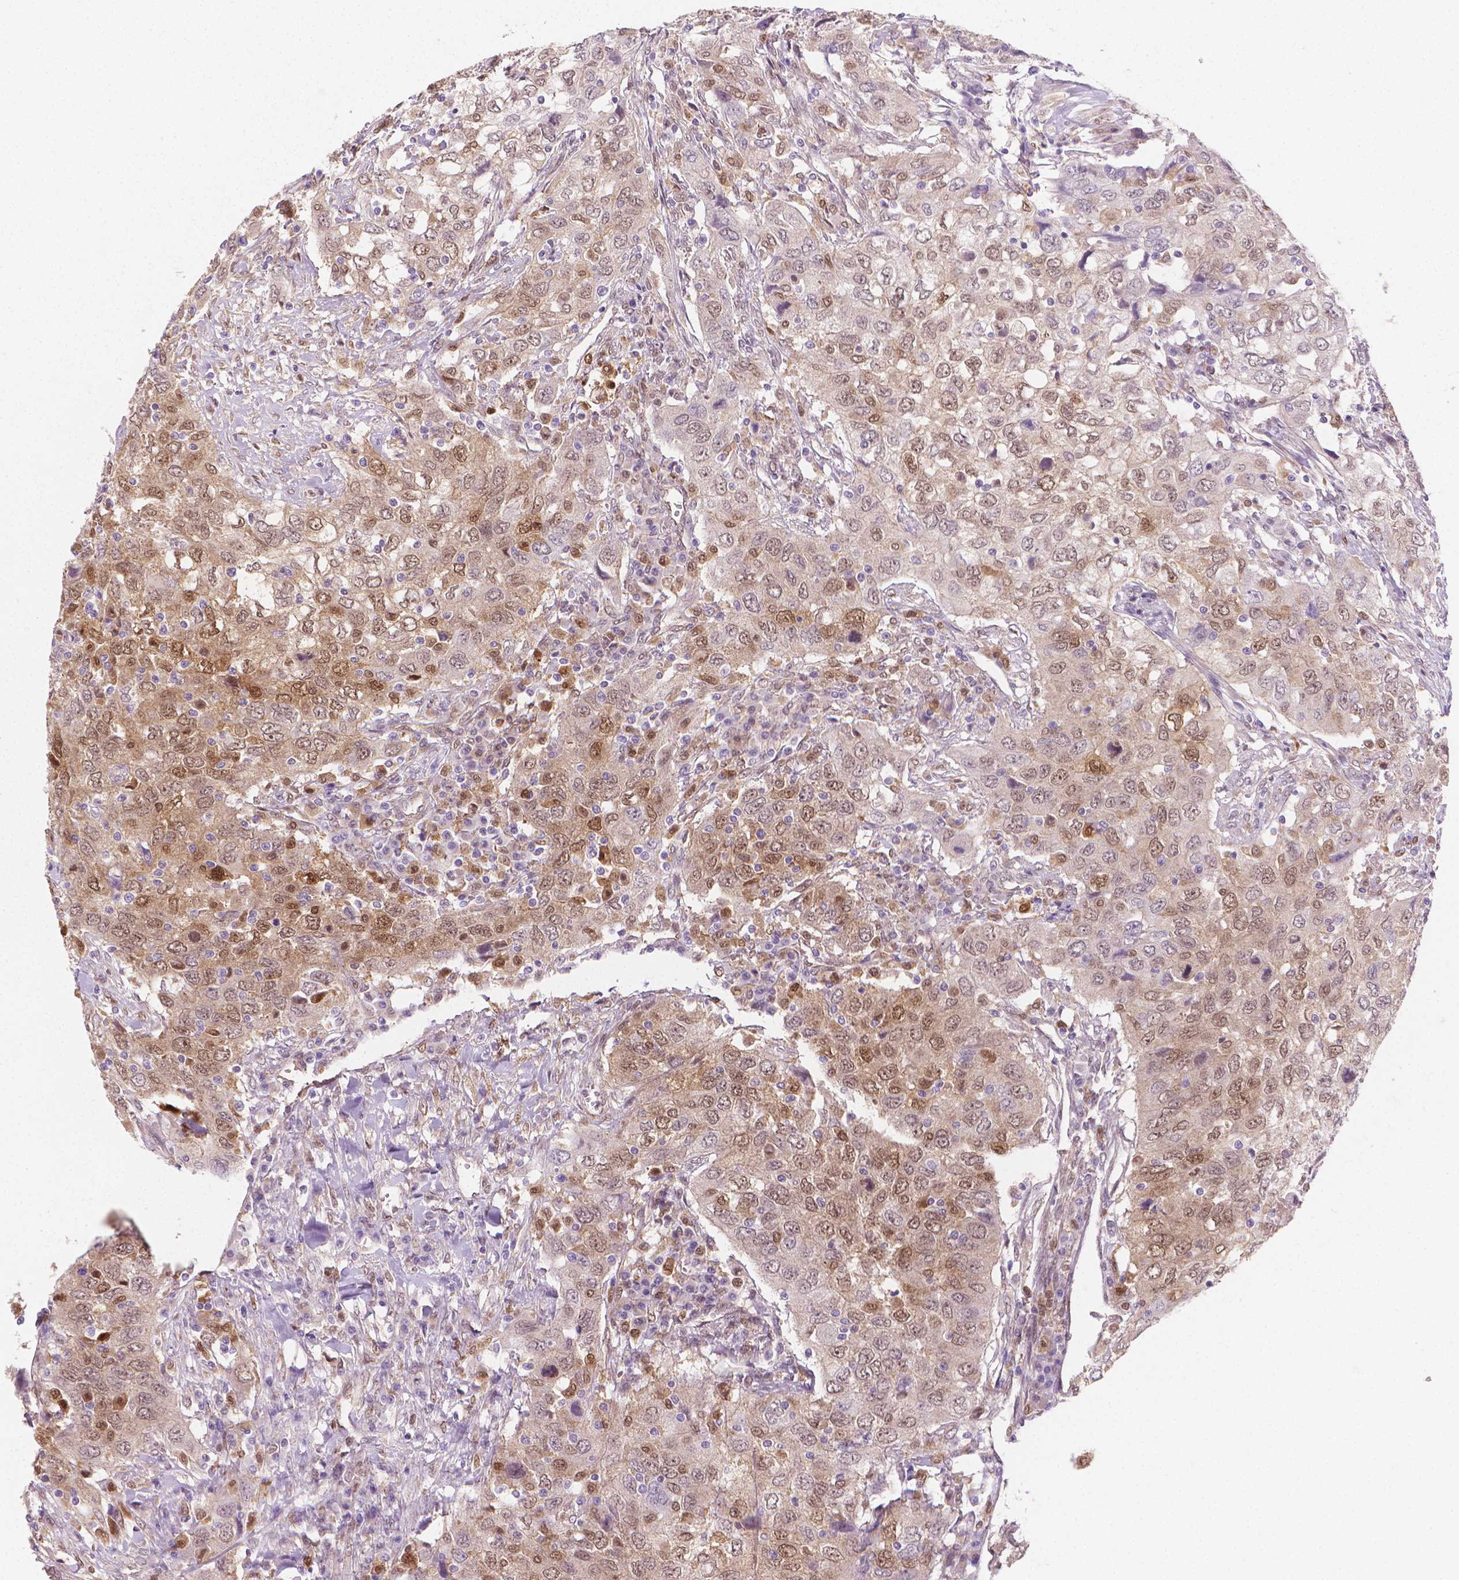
{"staining": {"intensity": "moderate", "quantity": ">75%", "location": "cytoplasmic/membranous,nuclear"}, "tissue": "urothelial cancer", "cell_type": "Tumor cells", "image_type": "cancer", "snomed": [{"axis": "morphology", "description": "Urothelial carcinoma, High grade"}, {"axis": "topography", "description": "Urinary bladder"}], "caption": "DAB (3,3'-diaminobenzidine) immunohistochemical staining of human urothelial cancer demonstrates moderate cytoplasmic/membranous and nuclear protein expression in approximately >75% of tumor cells.", "gene": "TNFAIP2", "patient": {"sex": "male", "age": 76}}